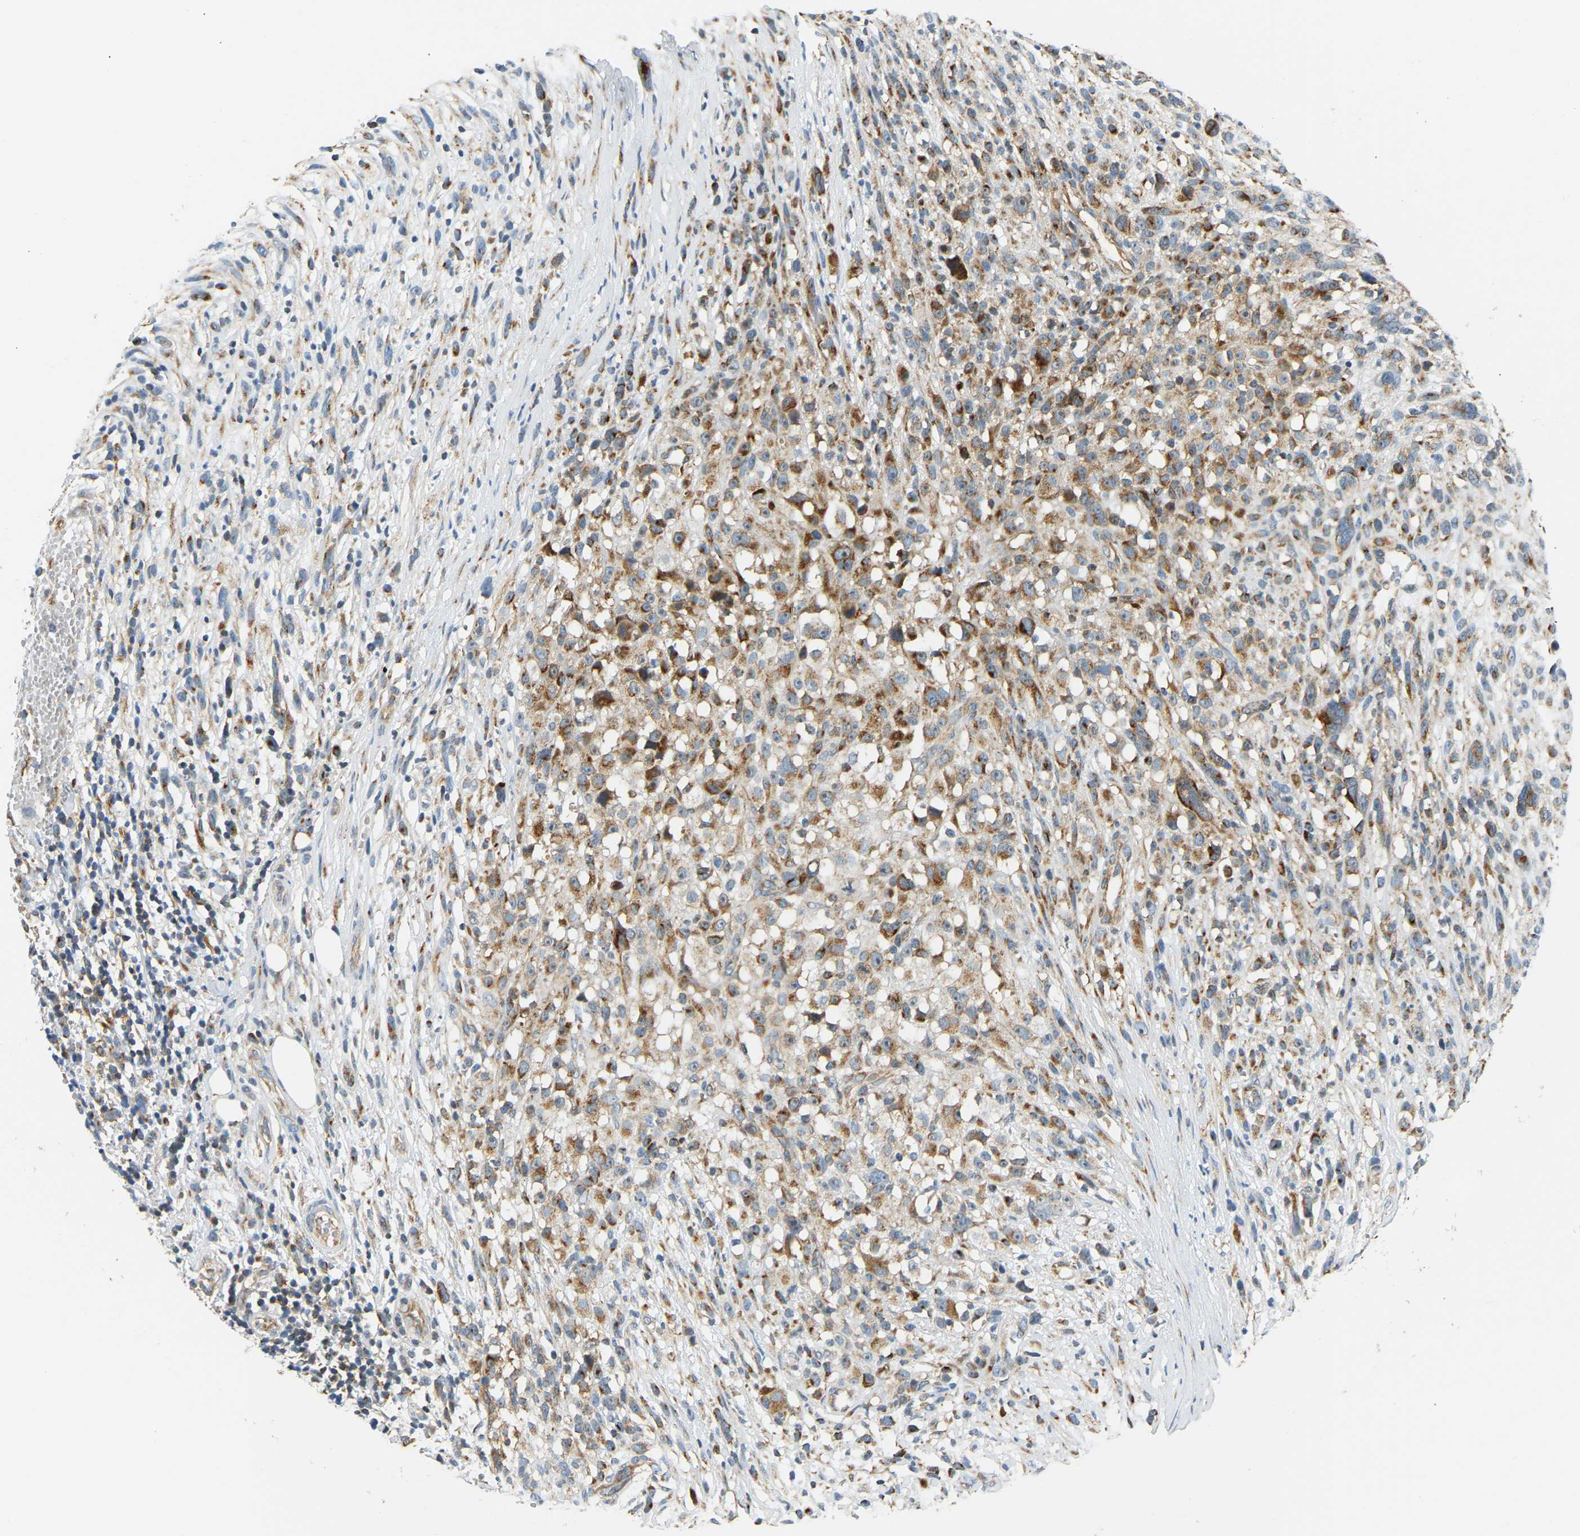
{"staining": {"intensity": "moderate", "quantity": ">75%", "location": "cytoplasmic/membranous"}, "tissue": "melanoma", "cell_type": "Tumor cells", "image_type": "cancer", "snomed": [{"axis": "morphology", "description": "Malignant melanoma, NOS"}, {"axis": "topography", "description": "Skin"}], "caption": "DAB (3,3'-diaminobenzidine) immunohistochemical staining of human melanoma reveals moderate cytoplasmic/membranous protein positivity in approximately >75% of tumor cells. The protein is shown in brown color, while the nuclei are stained blue.", "gene": "YIPF2", "patient": {"sex": "female", "age": 55}}